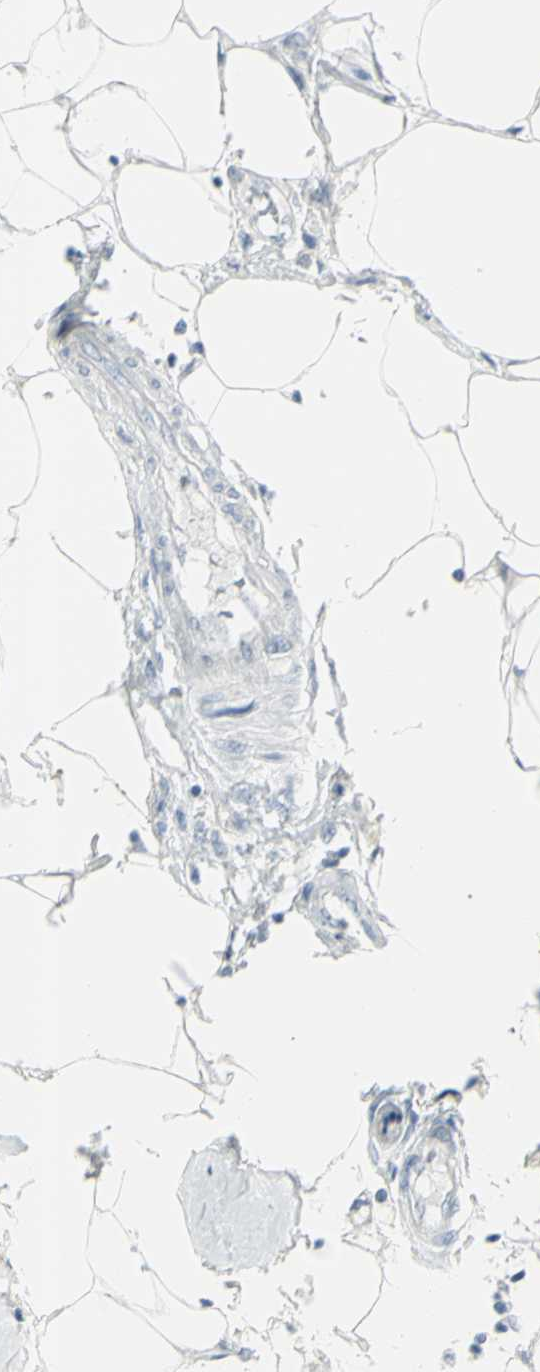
{"staining": {"intensity": "negative", "quantity": "none", "location": "none"}, "tissue": "breast cancer", "cell_type": "Tumor cells", "image_type": "cancer", "snomed": [{"axis": "morphology", "description": "Duct carcinoma"}, {"axis": "topography", "description": "Breast"}], "caption": "Immunohistochemistry (IHC) micrograph of human breast cancer stained for a protein (brown), which reveals no expression in tumor cells.", "gene": "RAB3A", "patient": {"sex": "female", "age": 80}}